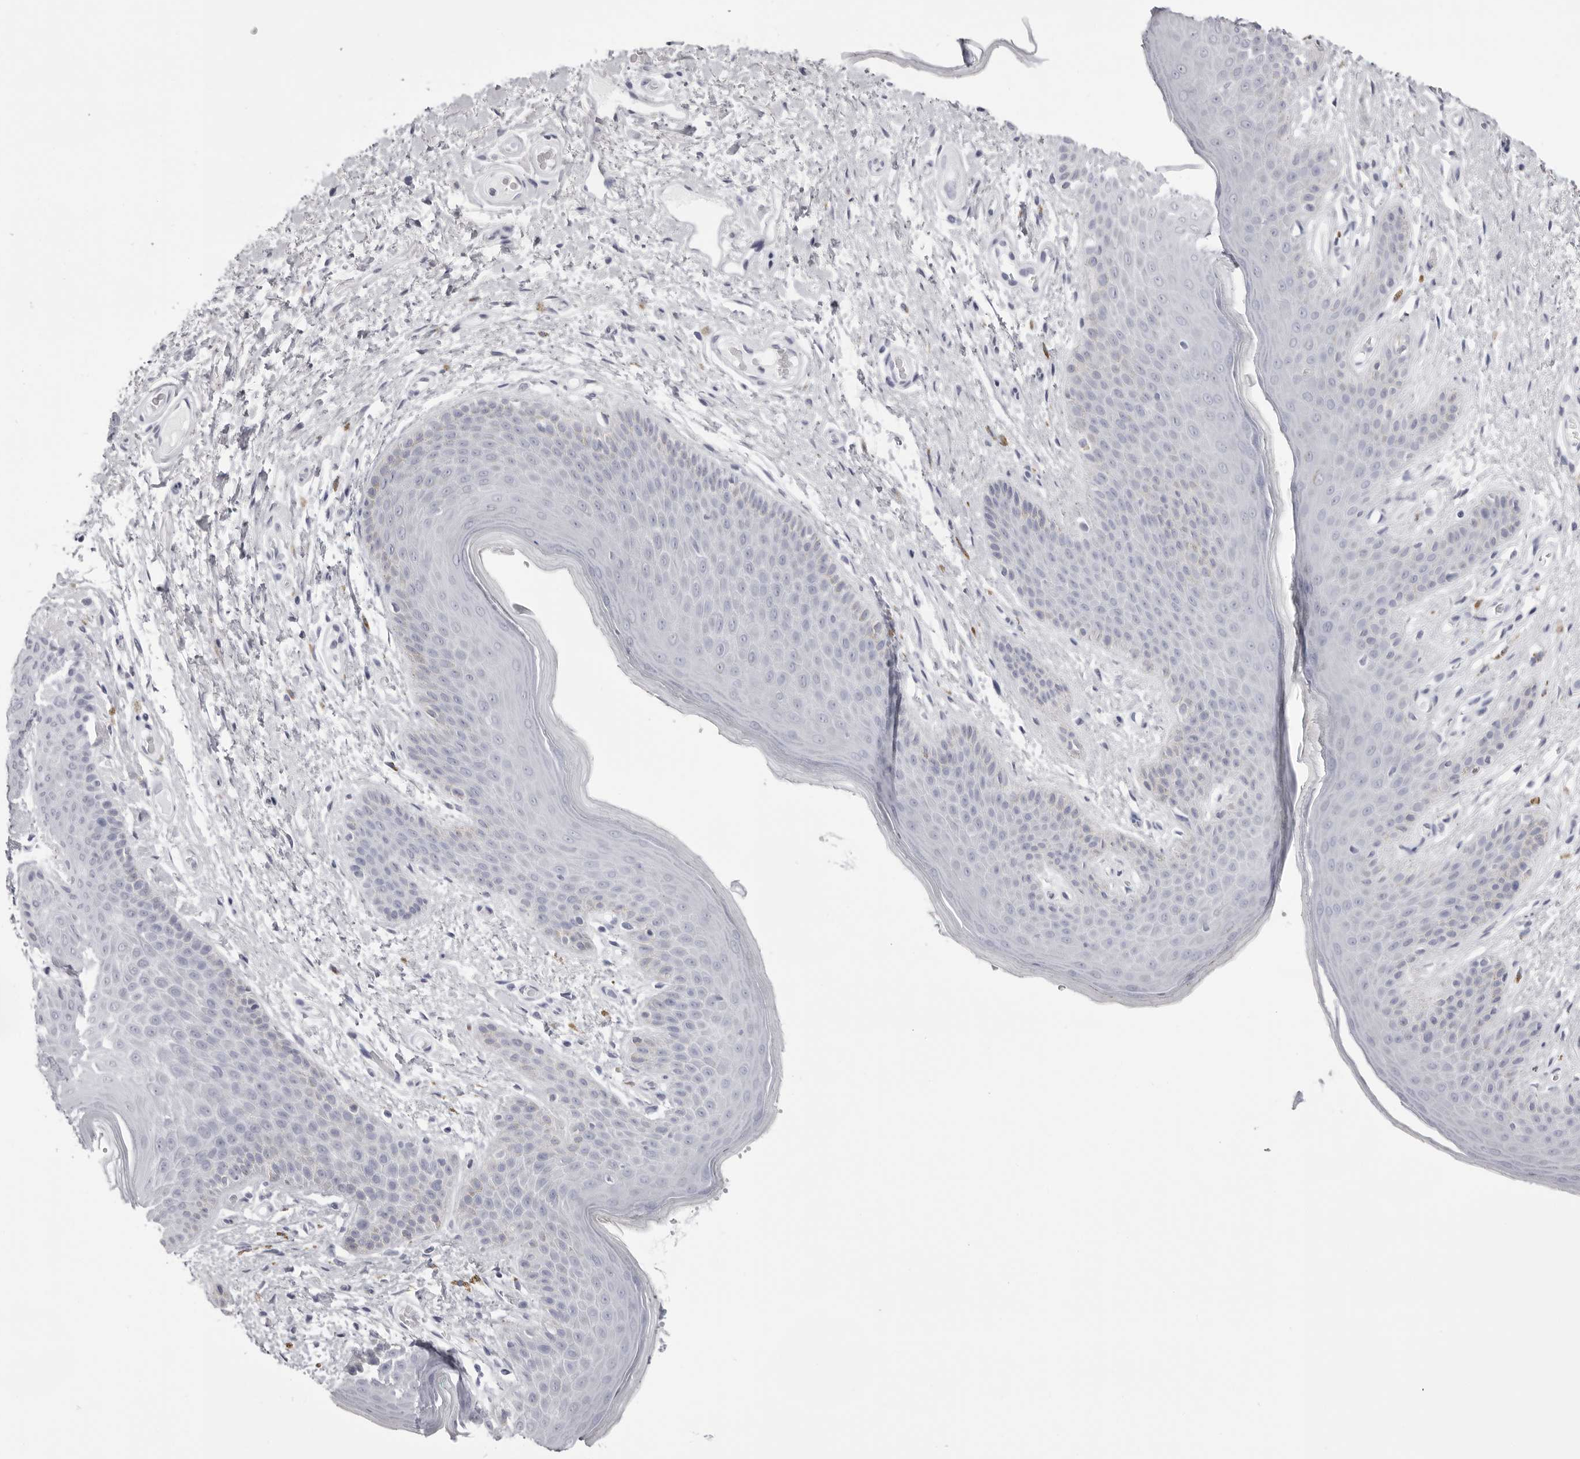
{"staining": {"intensity": "negative", "quantity": "none", "location": "none"}, "tissue": "skin", "cell_type": "Epidermal cells", "image_type": "normal", "snomed": [{"axis": "morphology", "description": "Normal tissue, NOS"}, {"axis": "topography", "description": "Anal"}], "caption": "Immunohistochemistry micrograph of unremarkable skin: skin stained with DAB exhibits no significant protein staining in epidermal cells. (DAB (3,3'-diaminobenzidine) IHC visualized using brightfield microscopy, high magnification).", "gene": "TMOD4", "patient": {"sex": "male", "age": 74}}